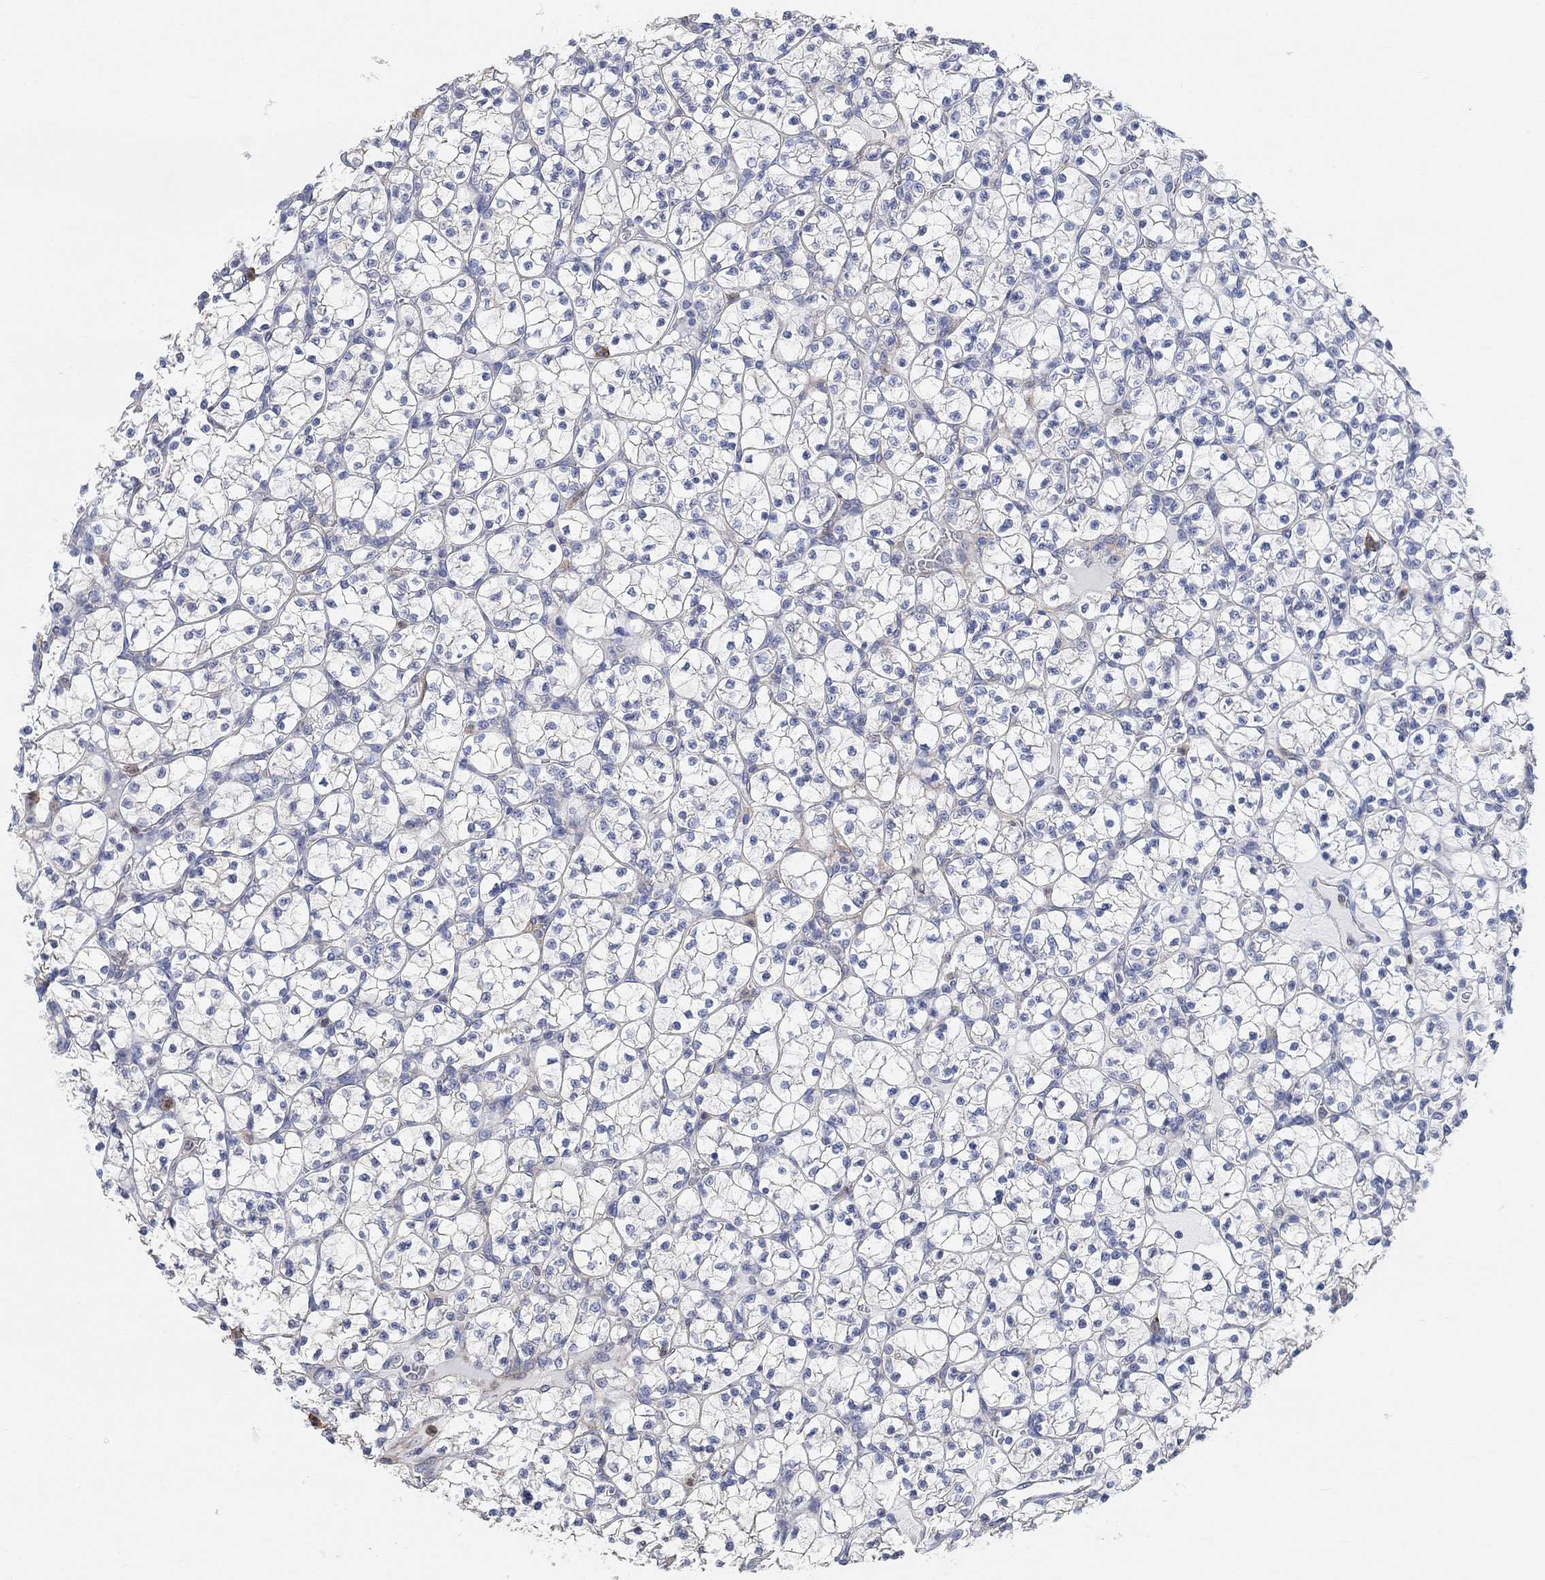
{"staining": {"intensity": "weak", "quantity": "<25%", "location": "cytoplasmic/membranous"}, "tissue": "renal cancer", "cell_type": "Tumor cells", "image_type": "cancer", "snomed": [{"axis": "morphology", "description": "Adenocarcinoma, NOS"}, {"axis": "topography", "description": "Kidney"}], "caption": "A micrograph of human renal cancer (adenocarcinoma) is negative for staining in tumor cells. Brightfield microscopy of IHC stained with DAB (3,3'-diaminobenzidine) (brown) and hematoxylin (blue), captured at high magnification.", "gene": "SYT16", "patient": {"sex": "female", "age": 89}}